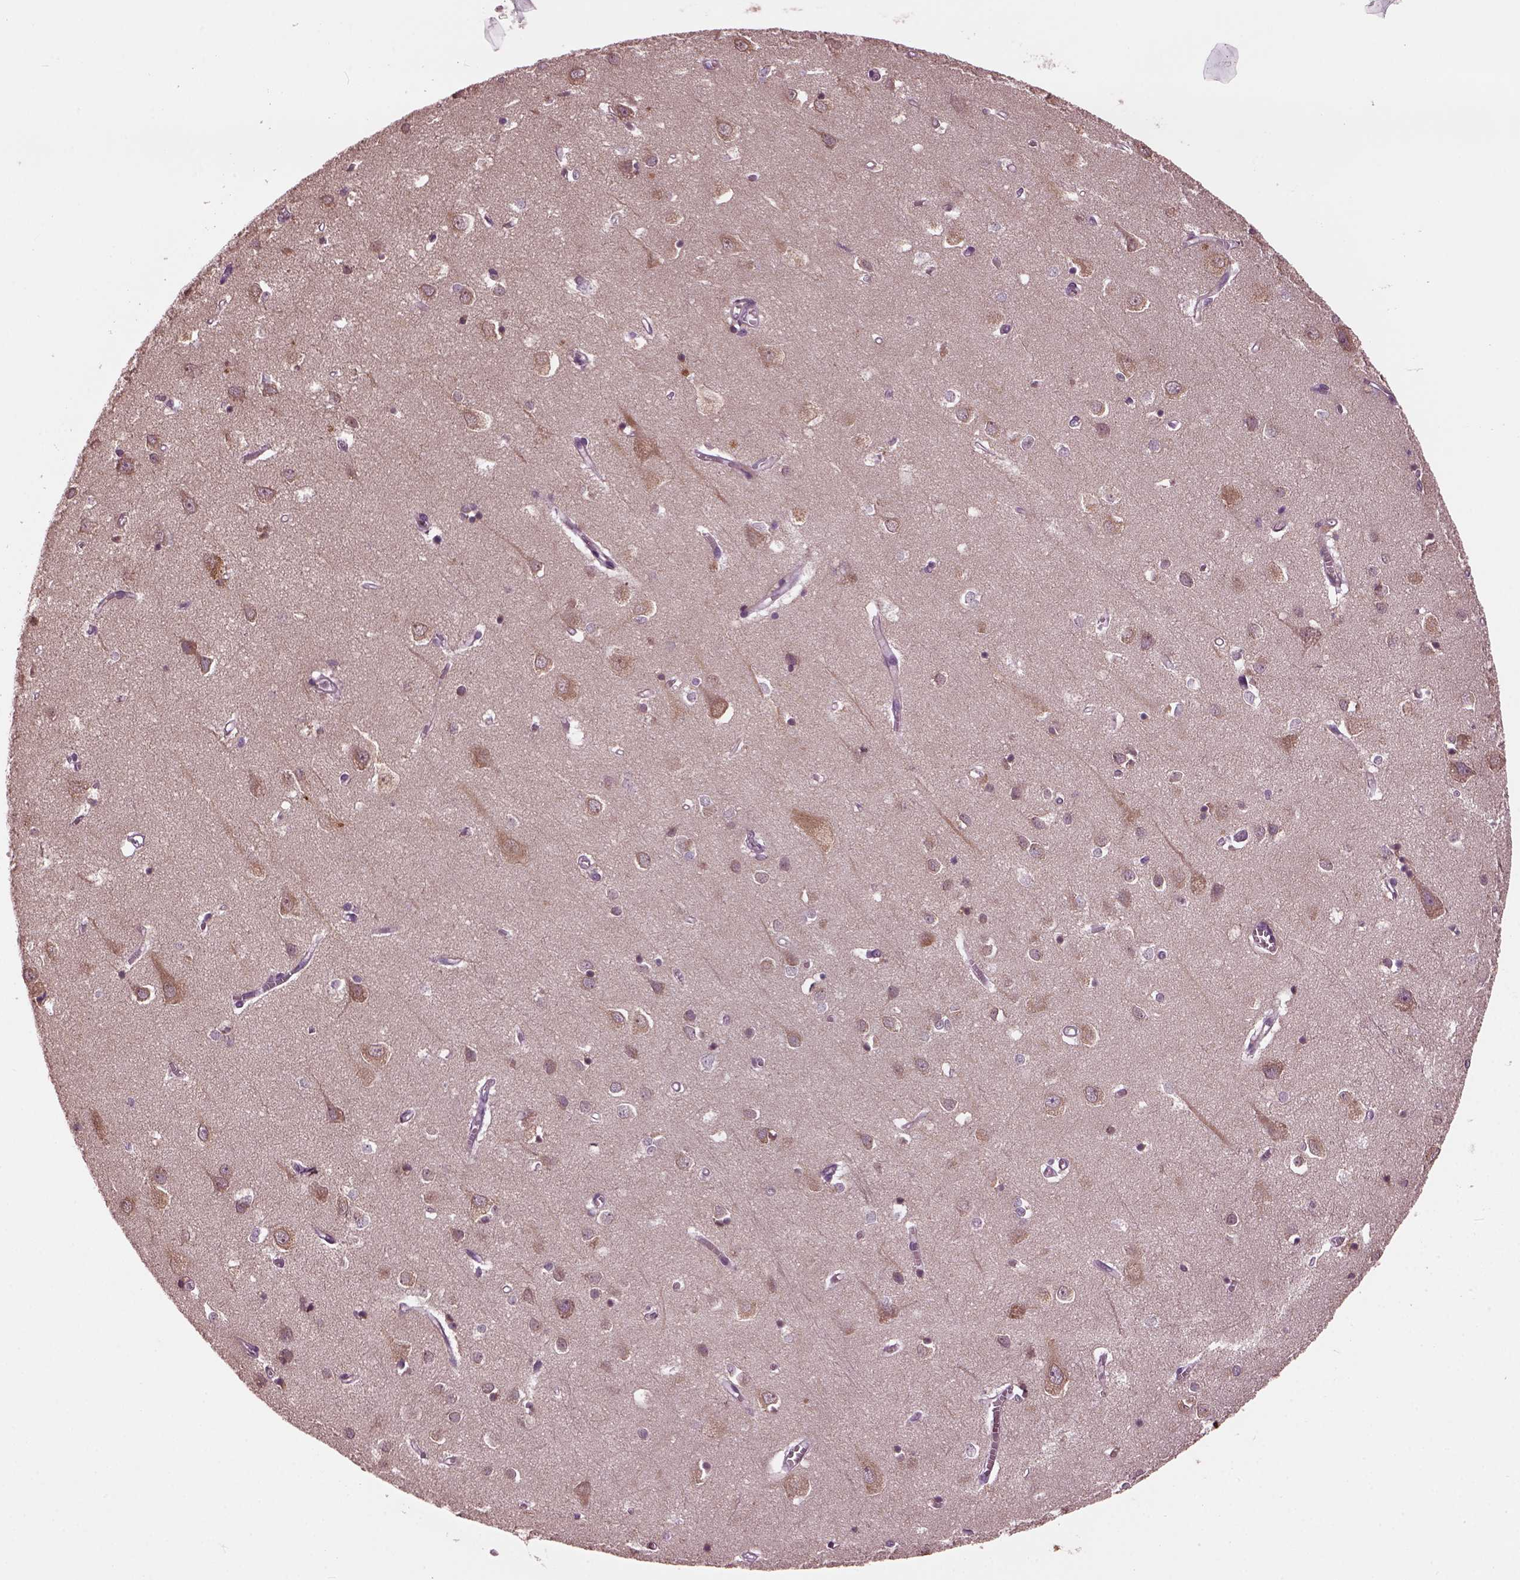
{"staining": {"intensity": "negative", "quantity": "none", "location": "none"}, "tissue": "cerebral cortex", "cell_type": "Endothelial cells", "image_type": "normal", "snomed": [{"axis": "morphology", "description": "Normal tissue, NOS"}, {"axis": "topography", "description": "Cerebral cortex"}], "caption": "An IHC photomicrograph of benign cerebral cortex is shown. There is no staining in endothelial cells of cerebral cortex. (DAB immunohistochemistry (IHC) visualized using brightfield microscopy, high magnification).", "gene": "RUFY3", "patient": {"sex": "male", "age": 70}}